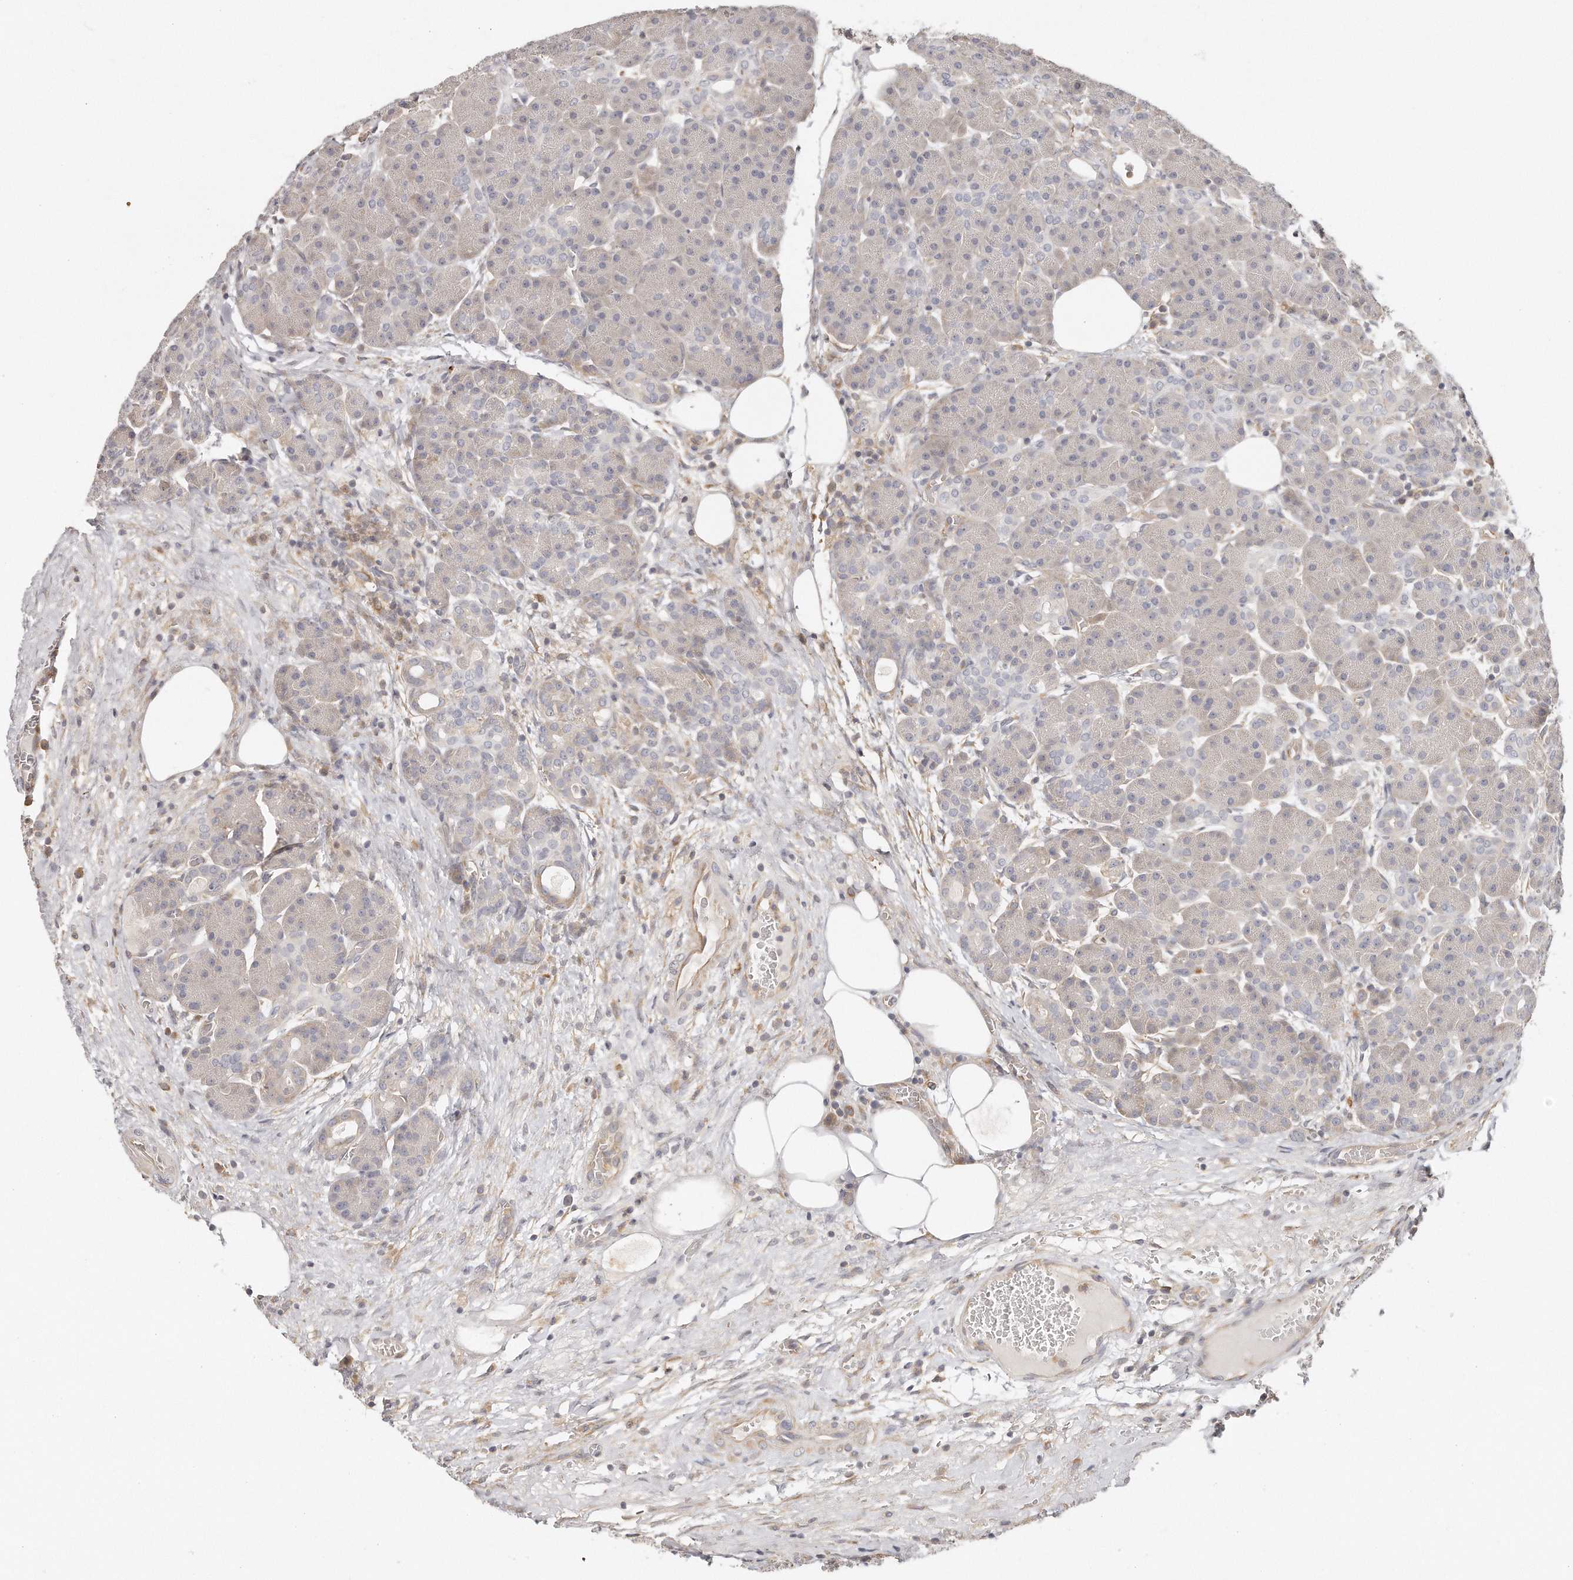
{"staining": {"intensity": "weak", "quantity": "25%-75%", "location": "cytoplasmic/membranous"}, "tissue": "pancreas", "cell_type": "Exocrine glandular cells", "image_type": "normal", "snomed": [{"axis": "morphology", "description": "Normal tissue, NOS"}, {"axis": "topography", "description": "Pancreas"}], "caption": "An immunohistochemistry micrograph of benign tissue is shown. Protein staining in brown labels weak cytoplasmic/membranous positivity in pancreas within exocrine glandular cells. (DAB = brown stain, brightfield microscopy at high magnification).", "gene": "TTLL4", "patient": {"sex": "male", "age": 63}}